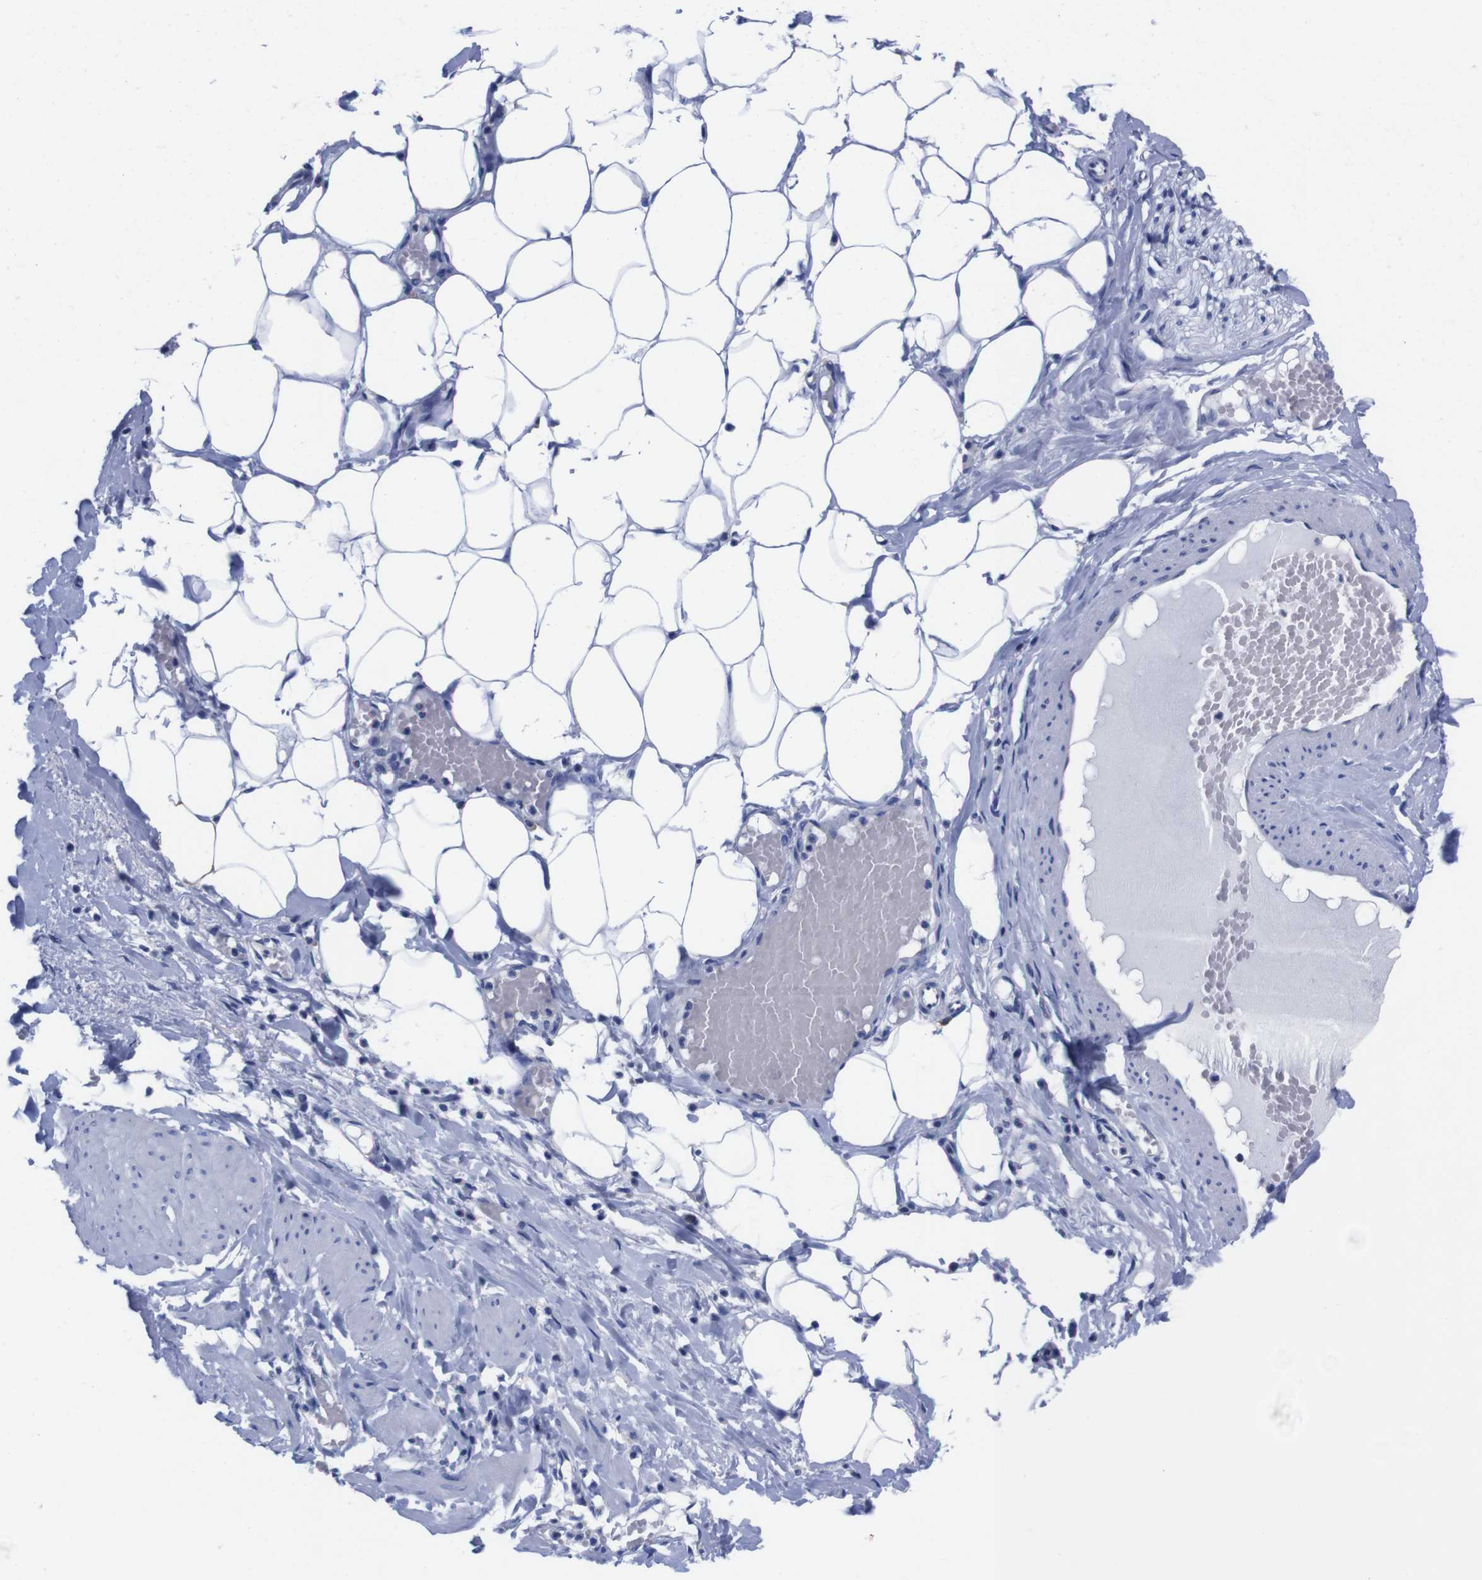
{"staining": {"intensity": "negative", "quantity": "none", "location": "none"}, "tissue": "adipose tissue", "cell_type": "Adipocytes", "image_type": "normal", "snomed": [{"axis": "morphology", "description": "Normal tissue, NOS"}, {"axis": "topography", "description": "Soft tissue"}, {"axis": "topography", "description": "Vascular tissue"}], "caption": "Immunohistochemistry (IHC) photomicrograph of unremarkable adipose tissue stained for a protein (brown), which shows no staining in adipocytes.", "gene": "NEBL", "patient": {"sex": "female", "age": 35}}